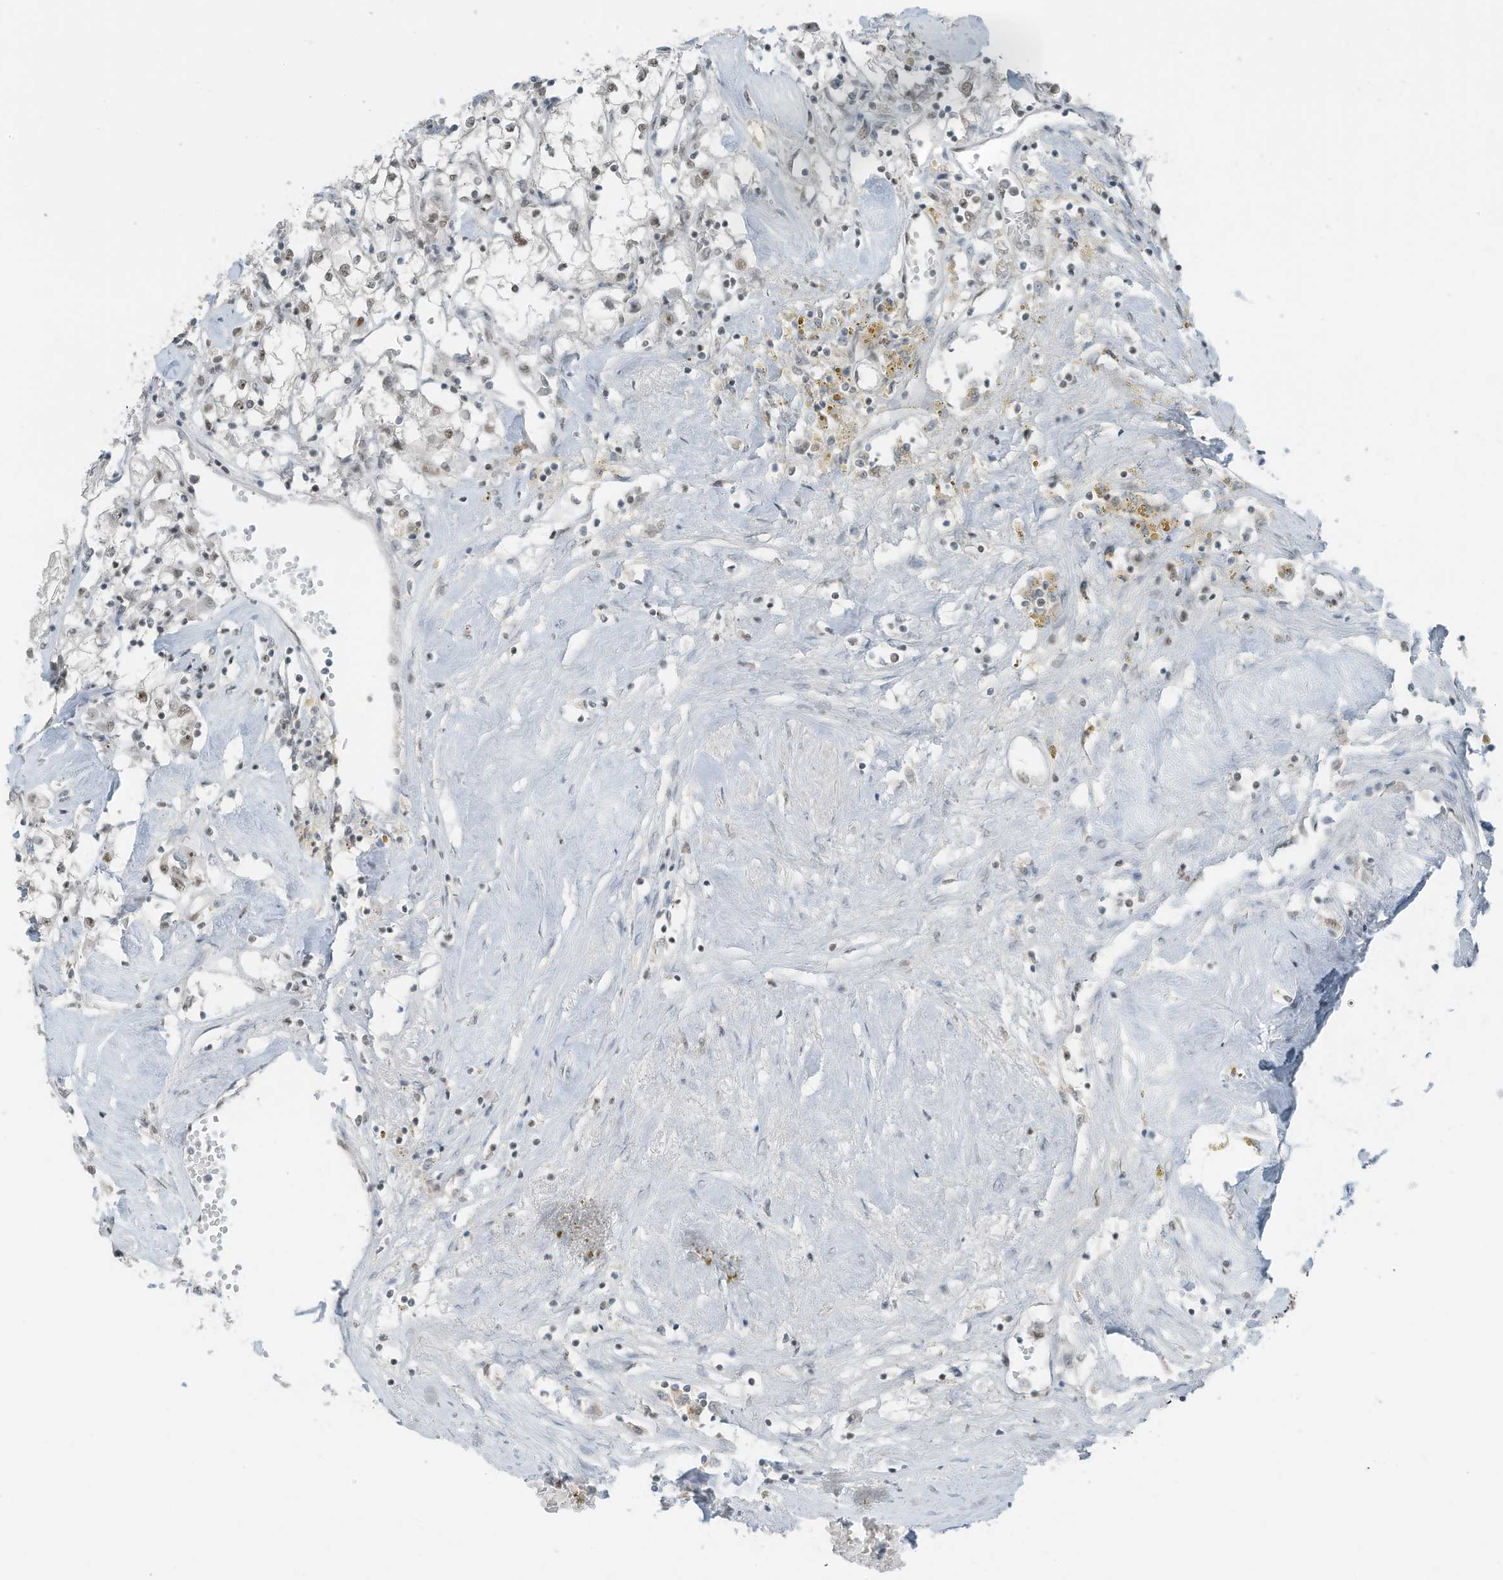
{"staining": {"intensity": "weak", "quantity": "<25%", "location": "nuclear"}, "tissue": "renal cancer", "cell_type": "Tumor cells", "image_type": "cancer", "snomed": [{"axis": "morphology", "description": "Adenocarcinoma, NOS"}, {"axis": "topography", "description": "Kidney"}], "caption": "Immunohistochemistry (IHC) of human renal cancer exhibits no expression in tumor cells.", "gene": "WRNIP1", "patient": {"sex": "male", "age": 56}}